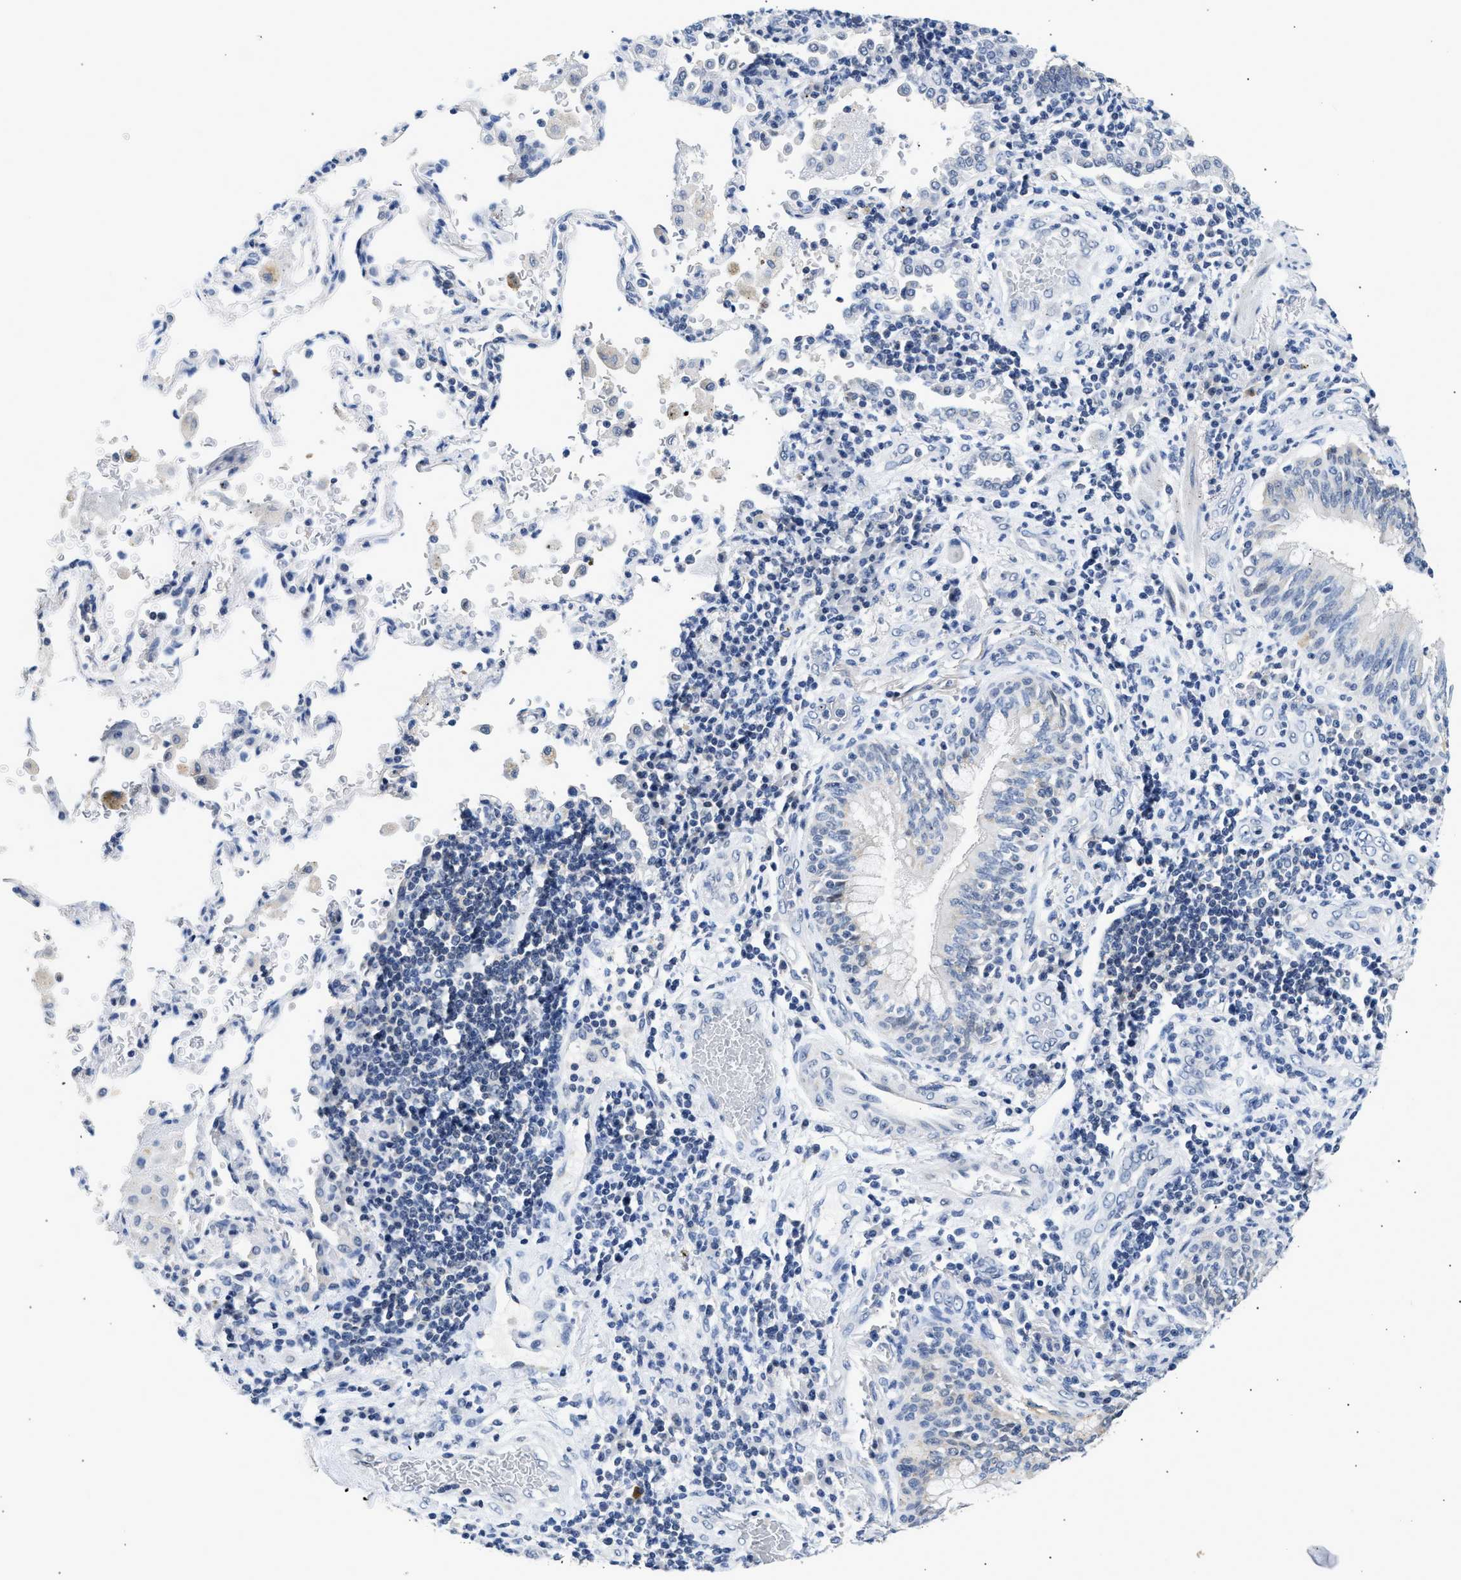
{"staining": {"intensity": "negative", "quantity": "none", "location": "none"}, "tissue": "lung cancer", "cell_type": "Tumor cells", "image_type": "cancer", "snomed": [{"axis": "morphology", "description": "Adenocarcinoma, NOS"}, {"axis": "topography", "description": "Lung"}], "caption": "The micrograph reveals no staining of tumor cells in lung adenocarcinoma.", "gene": "PPM1L", "patient": {"sex": "male", "age": 64}}